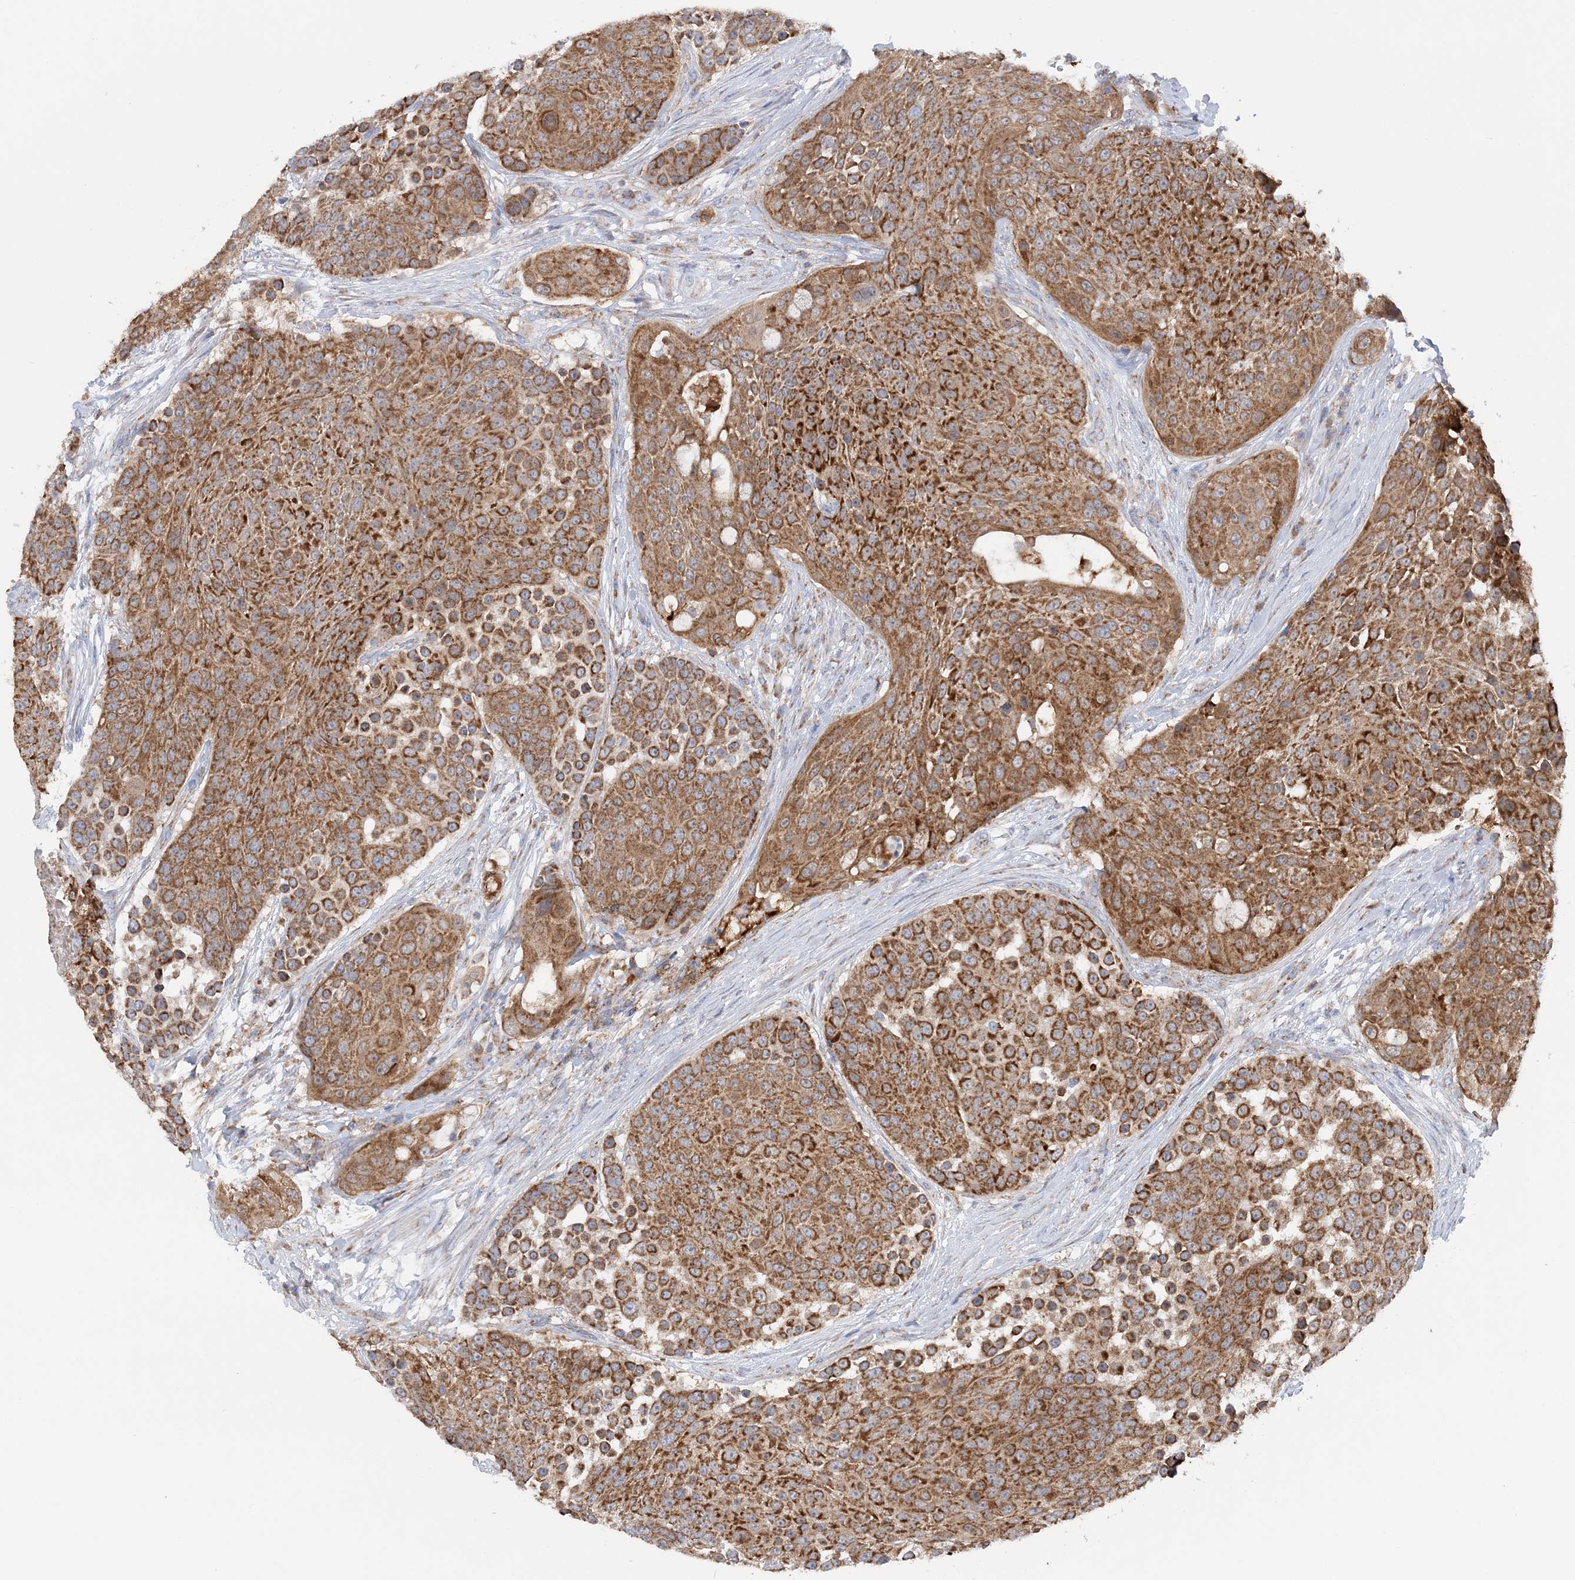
{"staining": {"intensity": "moderate", "quantity": ">75%", "location": "cytoplasmic/membranous"}, "tissue": "urothelial cancer", "cell_type": "Tumor cells", "image_type": "cancer", "snomed": [{"axis": "morphology", "description": "Urothelial carcinoma, High grade"}, {"axis": "topography", "description": "Urinary bladder"}], "caption": "About >75% of tumor cells in urothelial cancer reveal moderate cytoplasmic/membranous protein expression as visualized by brown immunohistochemical staining.", "gene": "TTC32", "patient": {"sex": "female", "age": 63}}